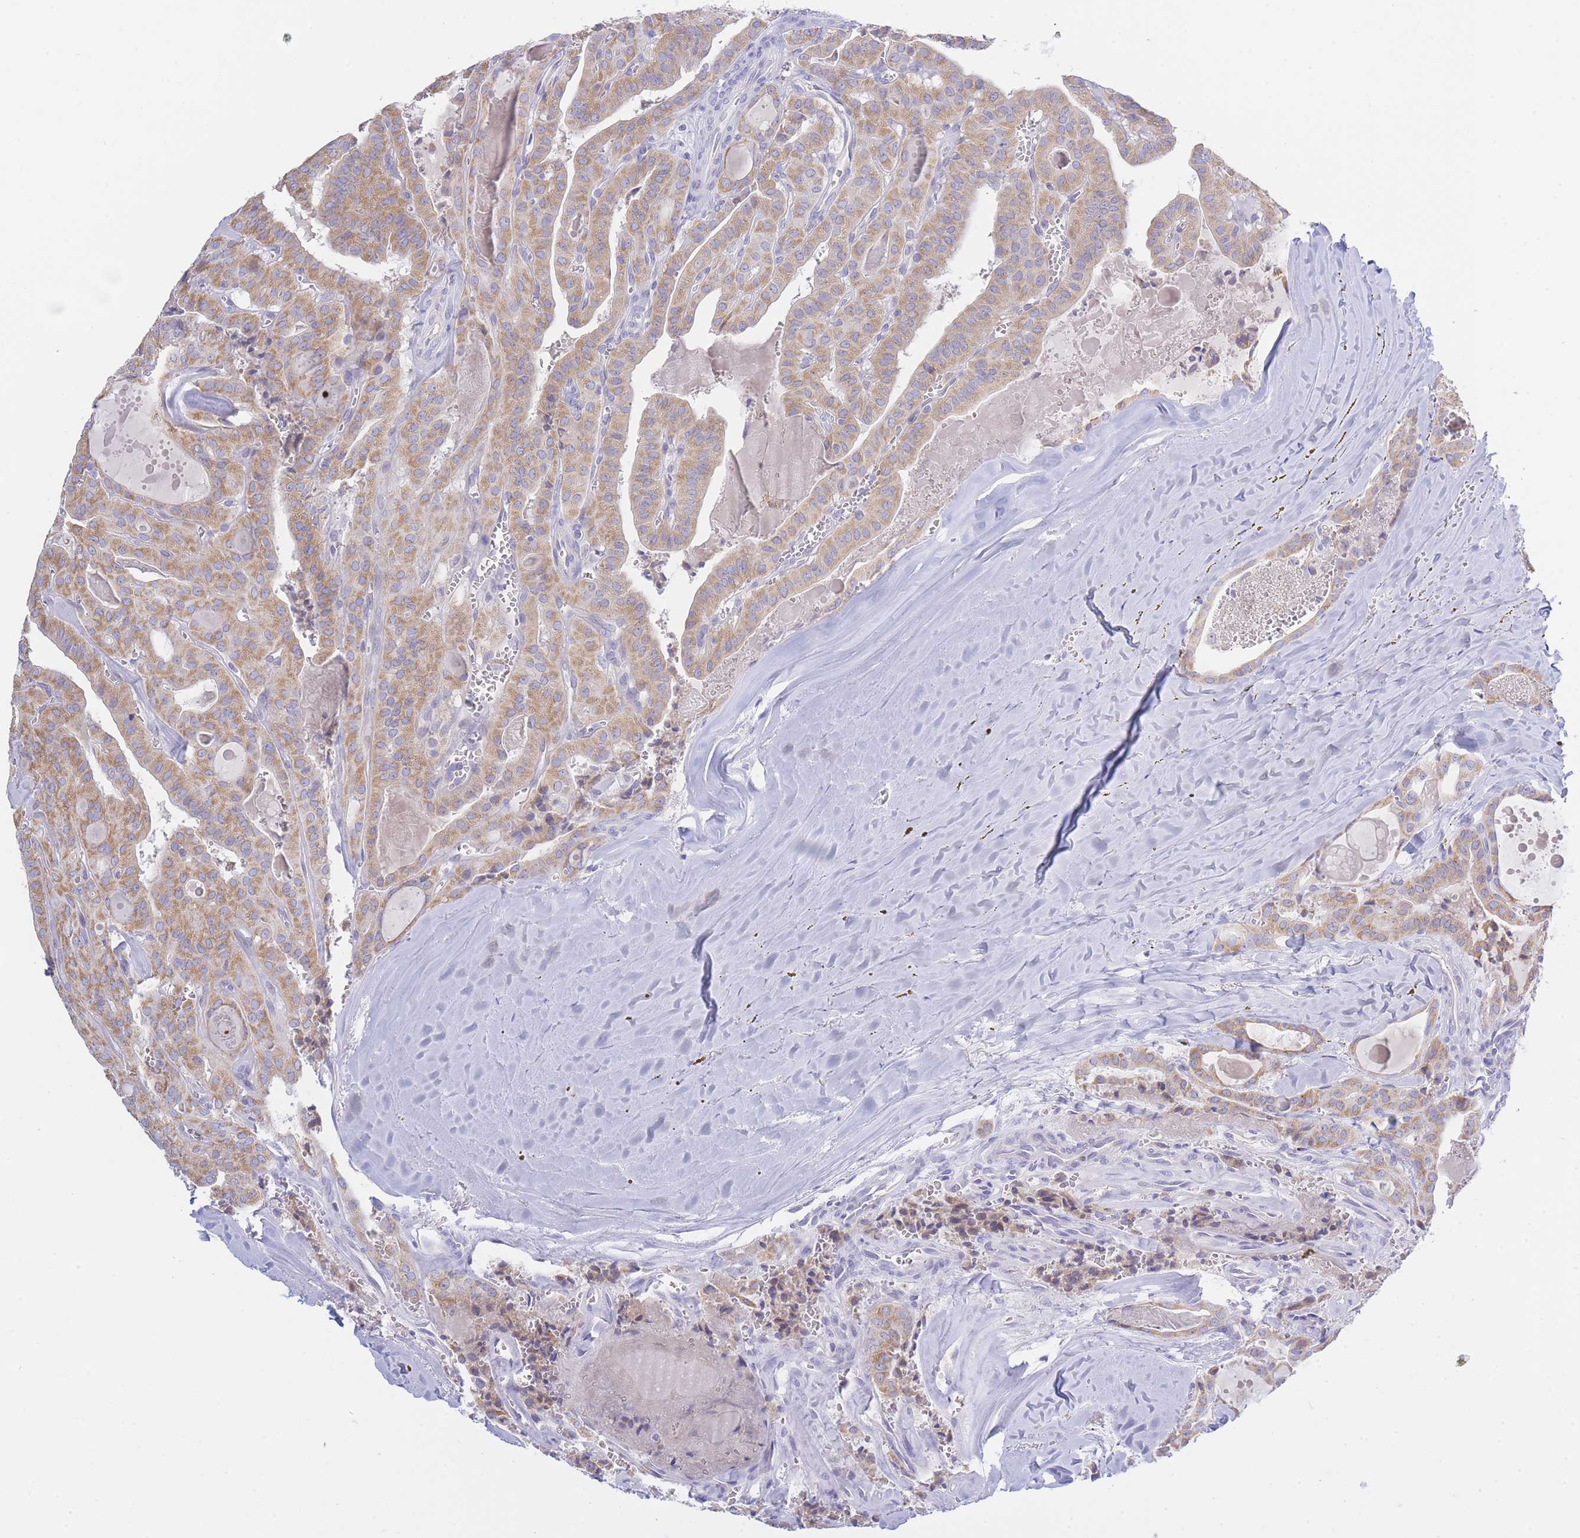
{"staining": {"intensity": "moderate", "quantity": ">75%", "location": "cytoplasmic/membranous"}, "tissue": "thyroid cancer", "cell_type": "Tumor cells", "image_type": "cancer", "snomed": [{"axis": "morphology", "description": "Papillary adenocarcinoma, NOS"}, {"axis": "topography", "description": "Thyroid gland"}], "caption": "A high-resolution image shows immunohistochemistry (IHC) staining of thyroid cancer, which reveals moderate cytoplasmic/membranous staining in approximately >75% of tumor cells. (Stains: DAB (3,3'-diaminobenzidine) in brown, nuclei in blue, Microscopy: brightfield microscopy at high magnification).", "gene": "NANP", "patient": {"sex": "male", "age": 52}}